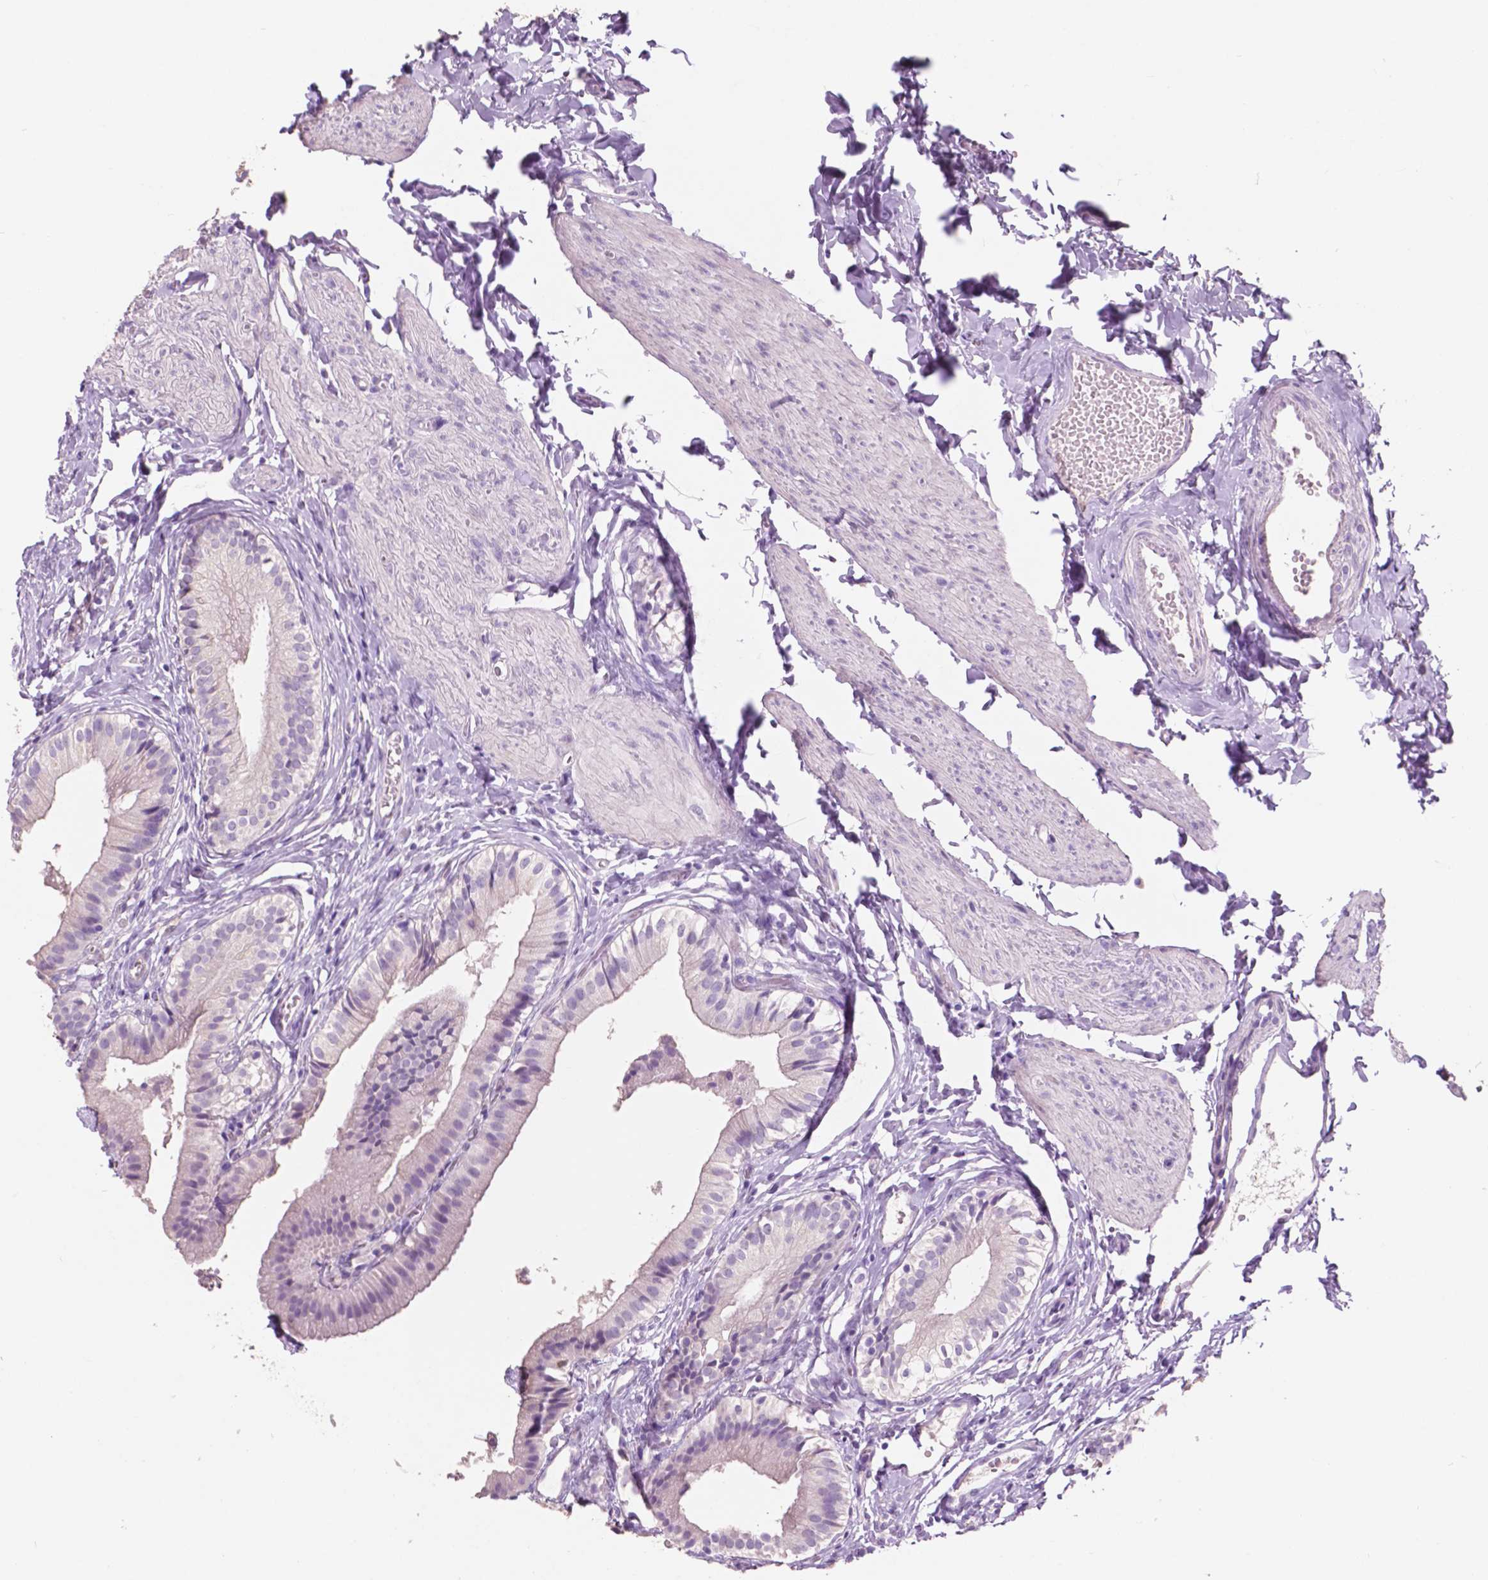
{"staining": {"intensity": "negative", "quantity": "none", "location": "none"}, "tissue": "gallbladder", "cell_type": "Glandular cells", "image_type": "normal", "snomed": [{"axis": "morphology", "description": "Normal tissue, NOS"}, {"axis": "topography", "description": "Gallbladder"}], "caption": "This is an immunohistochemistry histopathology image of benign gallbladder. There is no positivity in glandular cells.", "gene": "IDO1", "patient": {"sex": "female", "age": 47}}